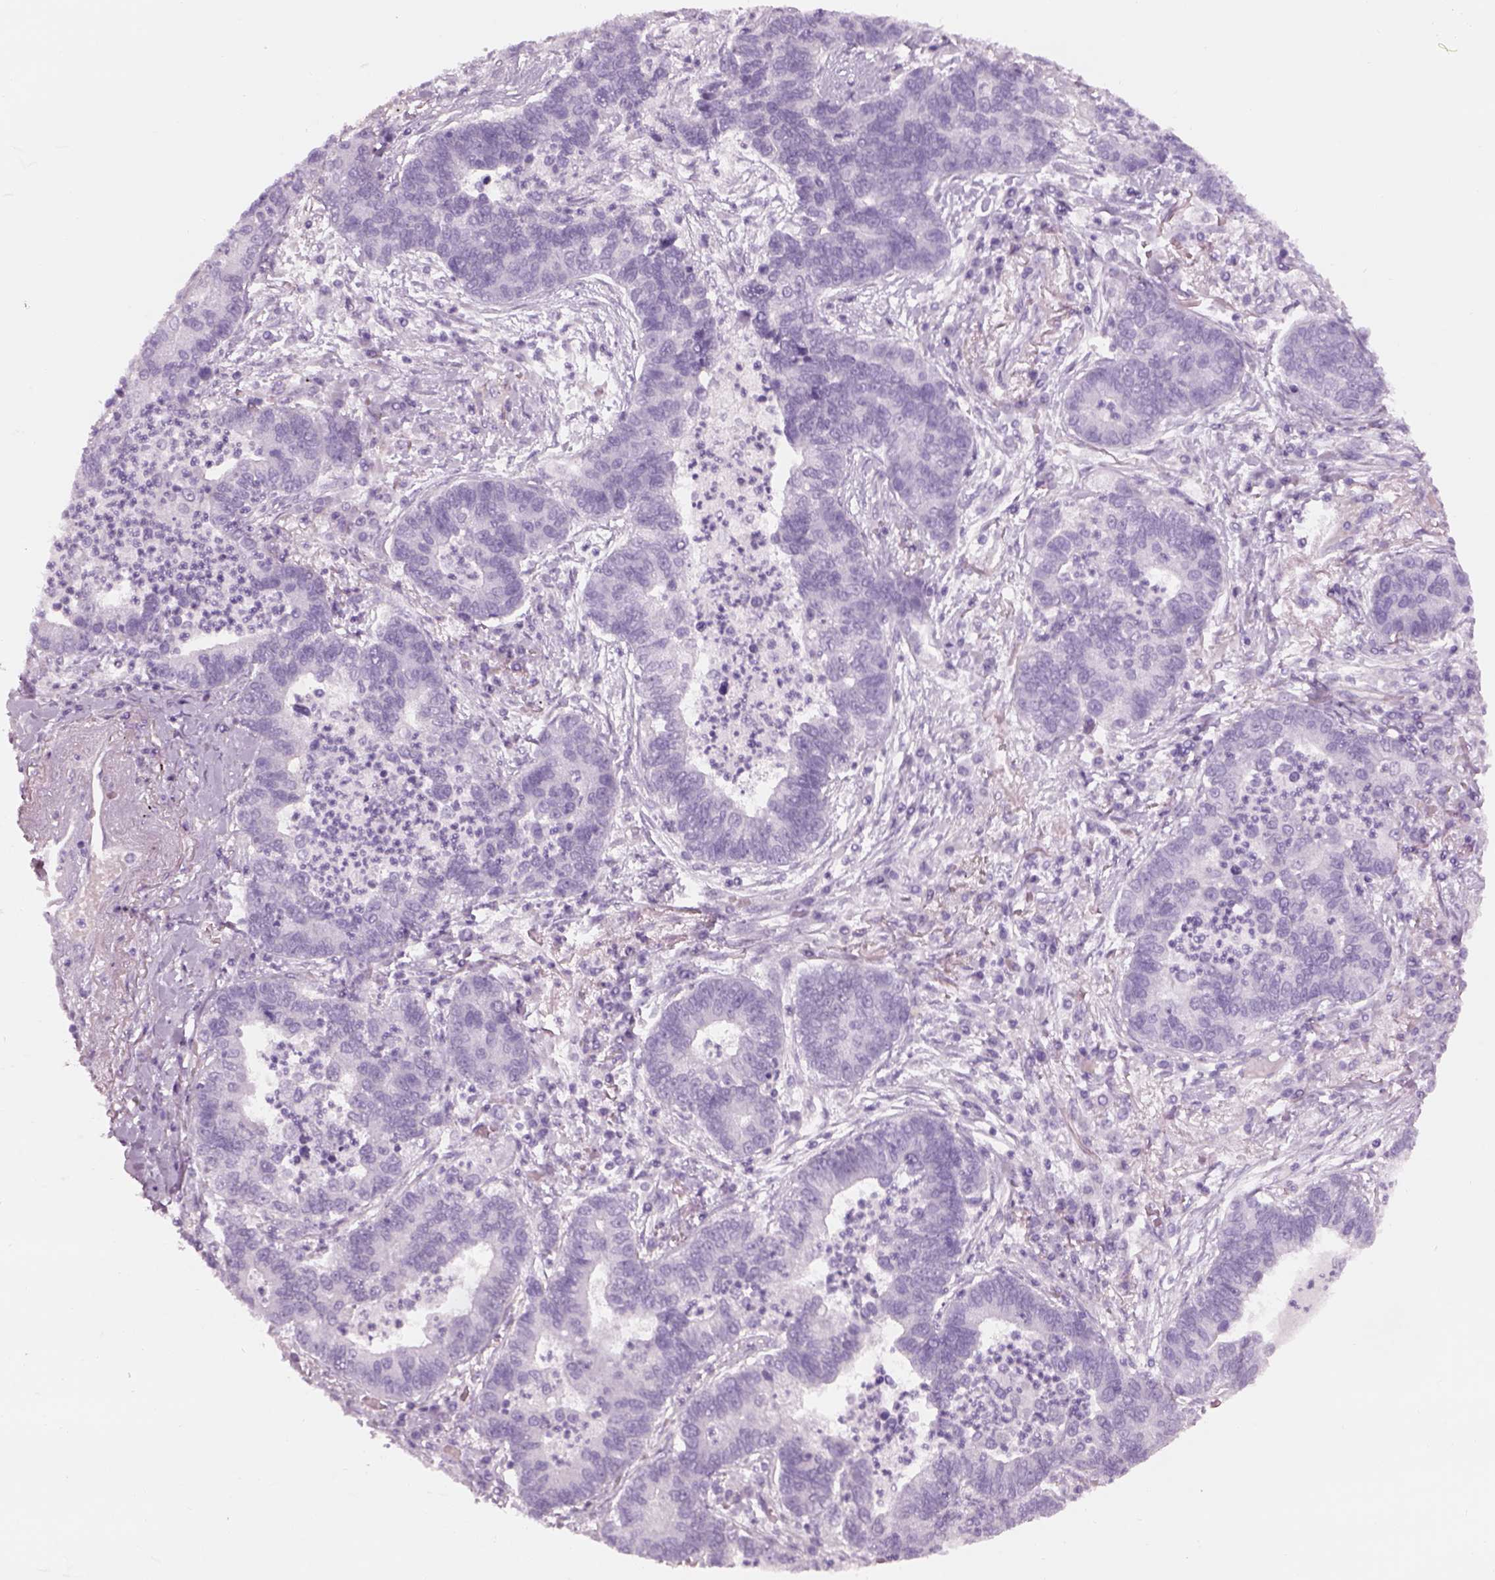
{"staining": {"intensity": "negative", "quantity": "none", "location": "none"}, "tissue": "lung cancer", "cell_type": "Tumor cells", "image_type": "cancer", "snomed": [{"axis": "morphology", "description": "Adenocarcinoma, NOS"}, {"axis": "topography", "description": "Lung"}], "caption": "This micrograph is of lung cancer stained with immunohistochemistry to label a protein in brown with the nuclei are counter-stained blue. There is no staining in tumor cells.", "gene": "GAS2L2", "patient": {"sex": "female", "age": 57}}